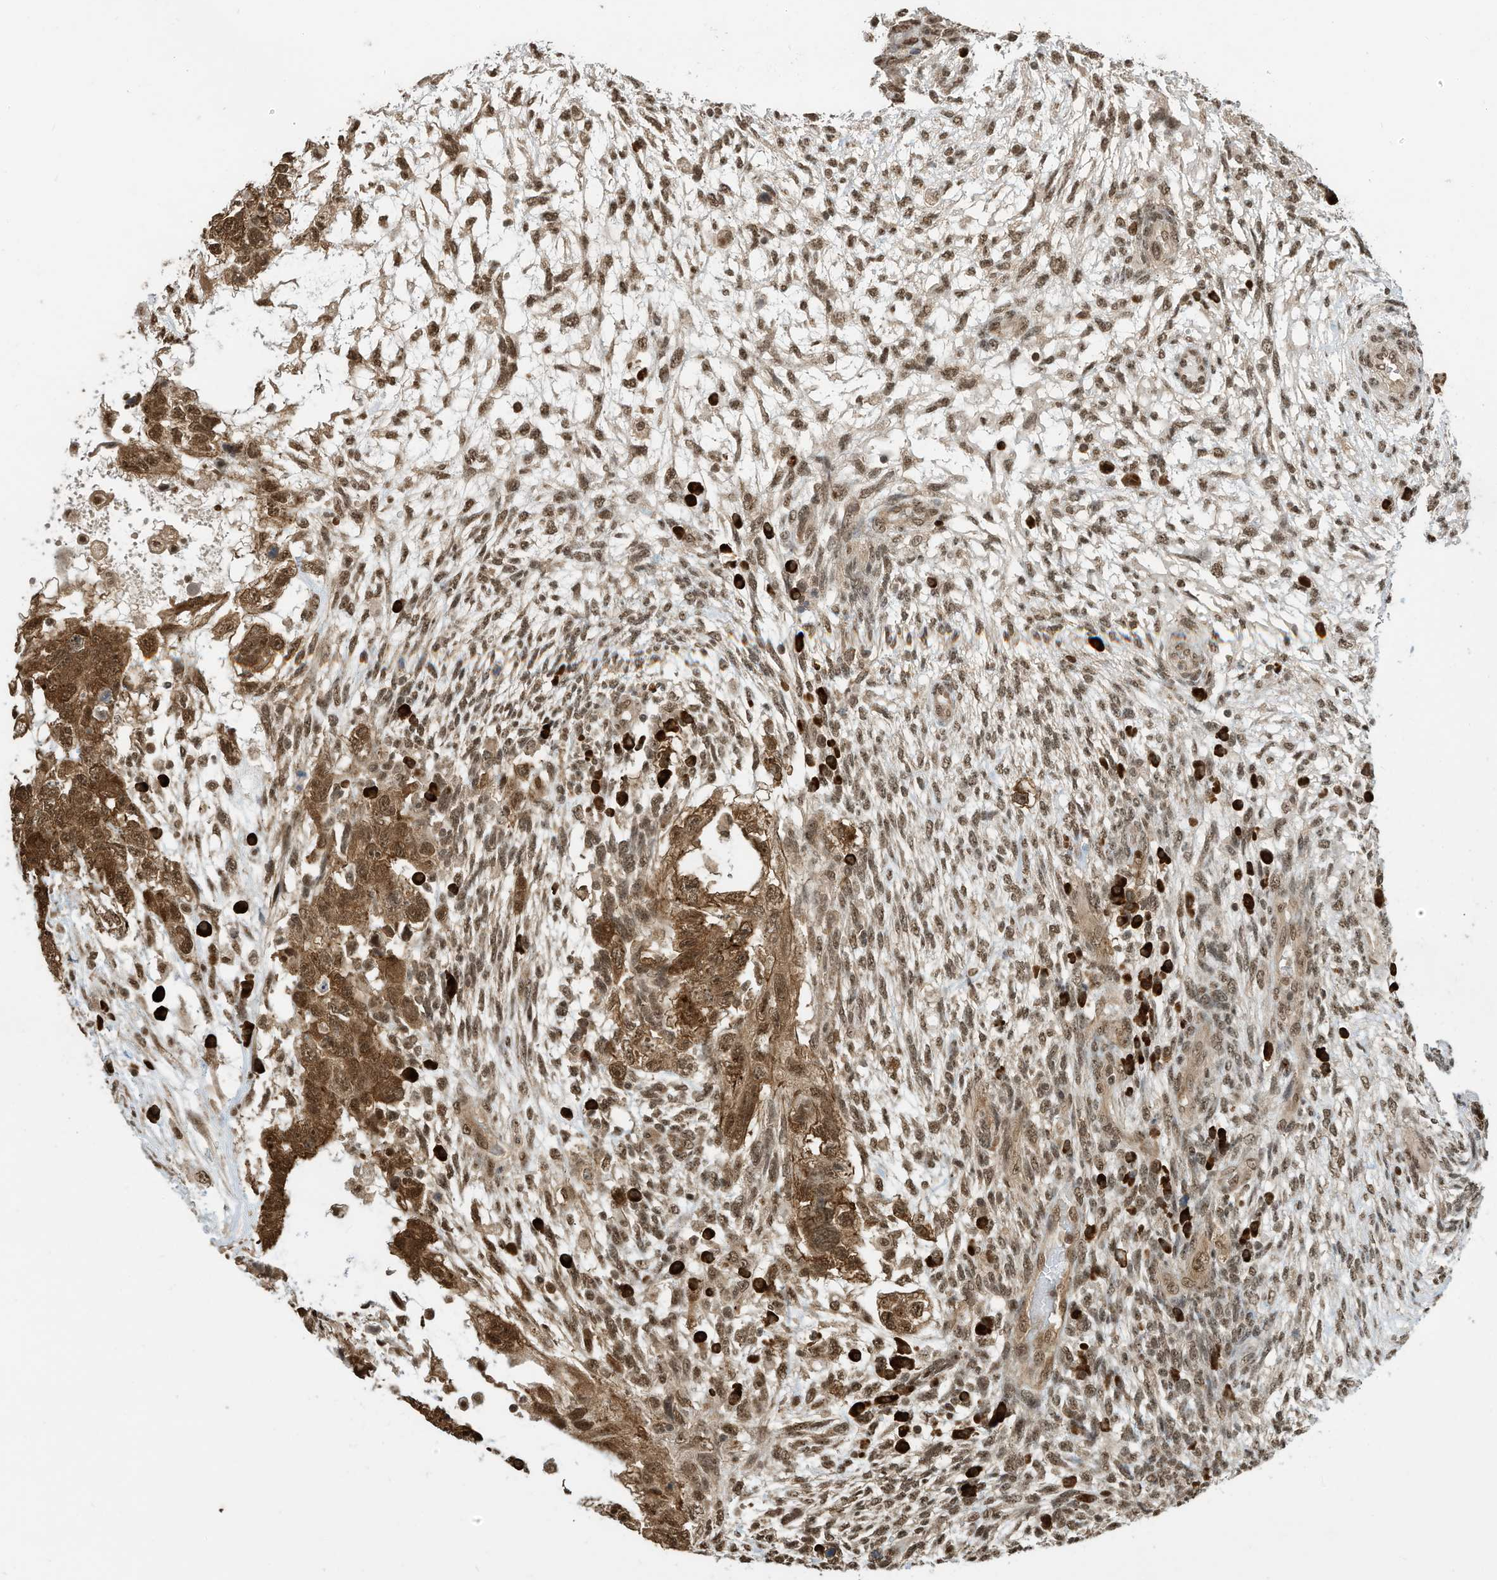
{"staining": {"intensity": "moderate", "quantity": ">75%", "location": "cytoplasmic/membranous,nuclear"}, "tissue": "testis cancer", "cell_type": "Tumor cells", "image_type": "cancer", "snomed": [{"axis": "morphology", "description": "Normal tissue, NOS"}, {"axis": "morphology", "description": "Carcinoma, Embryonal, NOS"}, {"axis": "topography", "description": "Testis"}], "caption": "There is medium levels of moderate cytoplasmic/membranous and nuclear expression in tumor cells of testis cancer (embryonal carcinoma), as demonstrated by immunohistochemical staining (brown color).", "gene": "ZNF195", "patient": {"sex": "male", "age": 36}}